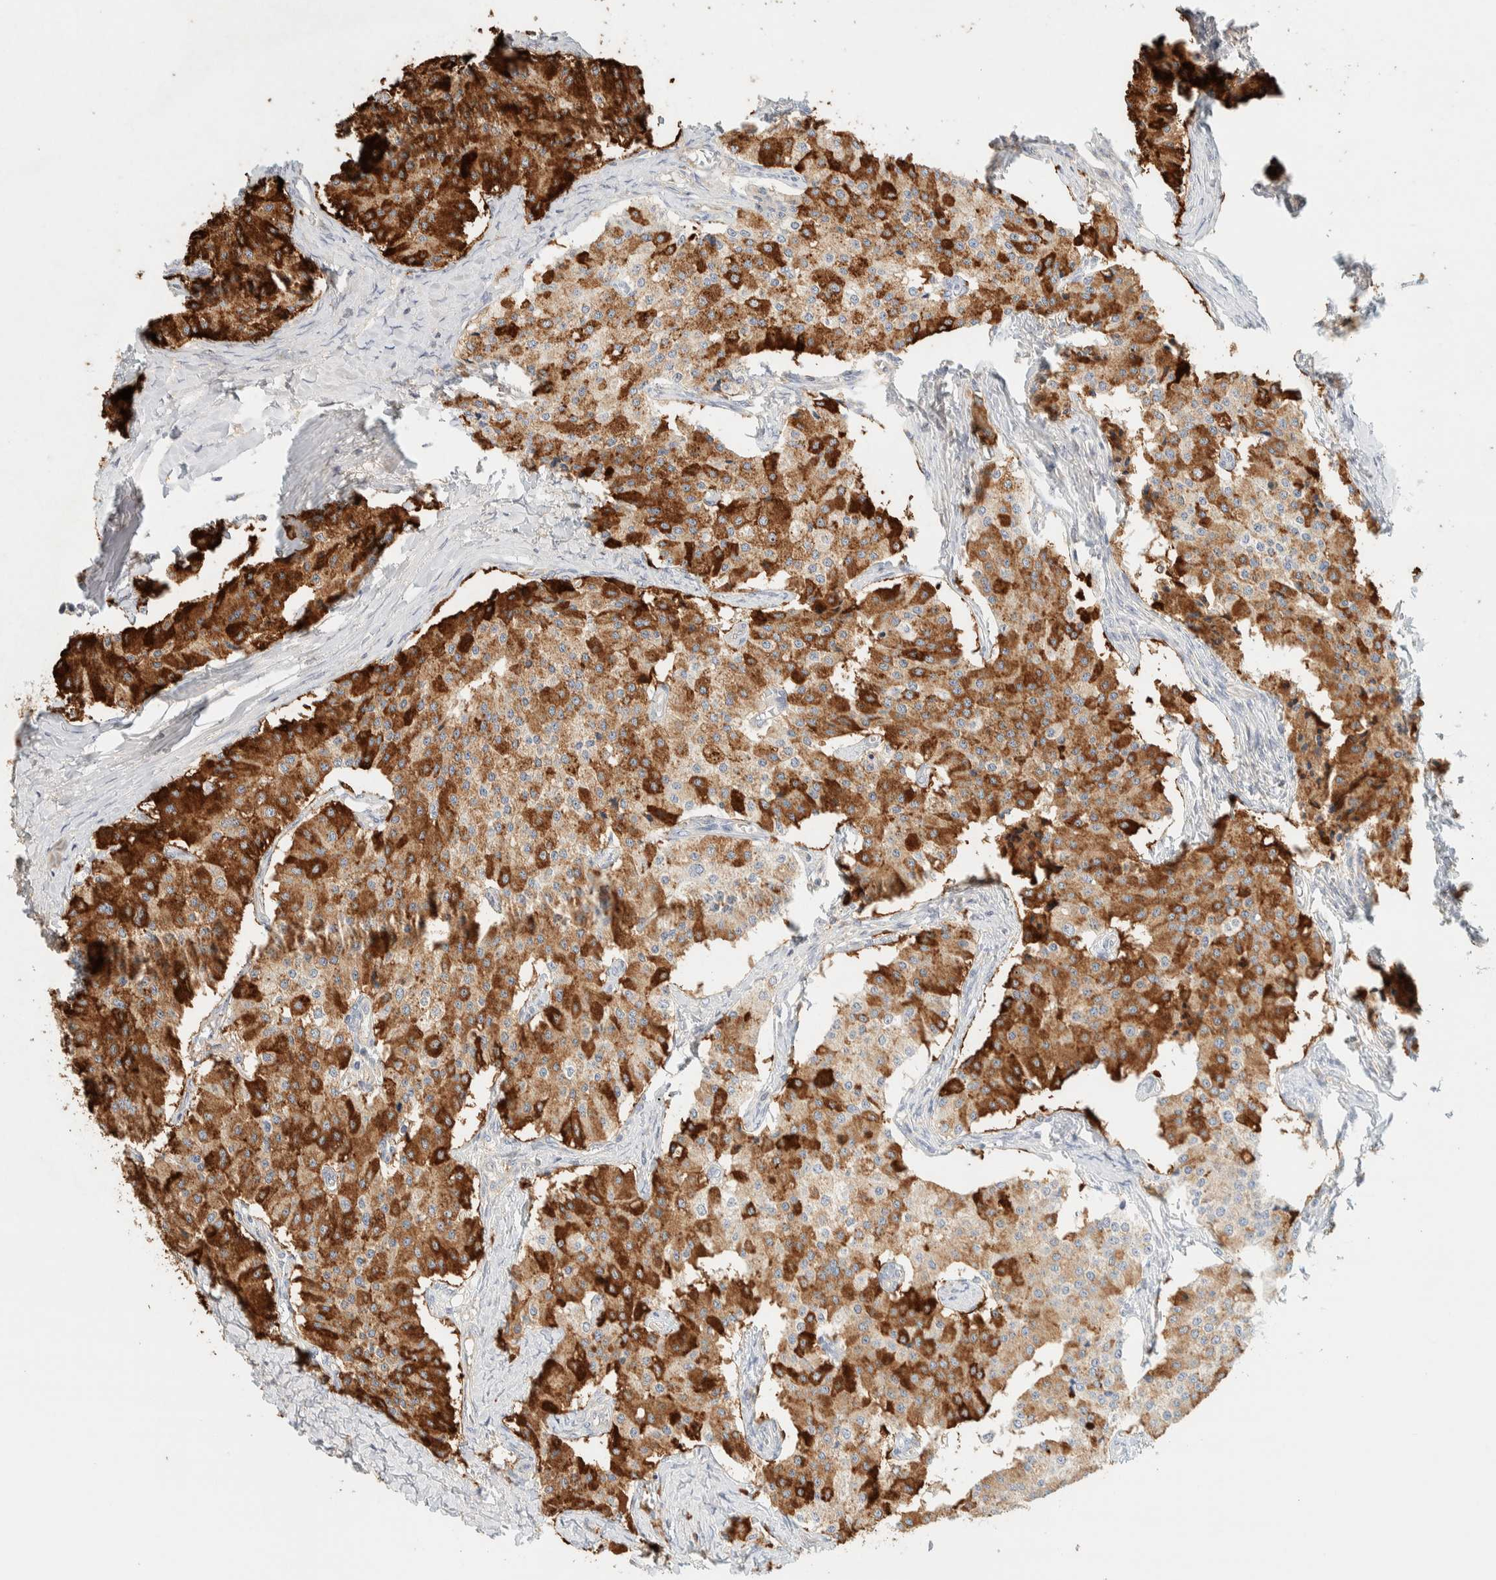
{"staining": {"intensity": "strong", "quantity": ">75%", "location": "cytoplasmic/membranous"}, "tissue": "carcinoid", "cell_type": "Tumor cells", "image_type": "cancer", "snomed": [{"axis": "morphology", "description": "Carcinoid, malignant, NOS"}, {"axis": "topography", "description": "Colon"}], "caption": "A photomicrograph of carcinoid stained for a protein shows strong cytoplasmic/membranous brown staining in tumor cells. (DAB IHC, brown staining for protein, blue staining for nuclei).", "gene": "TBC1D8B", "patient": {"sex": "female", "age": 52}}